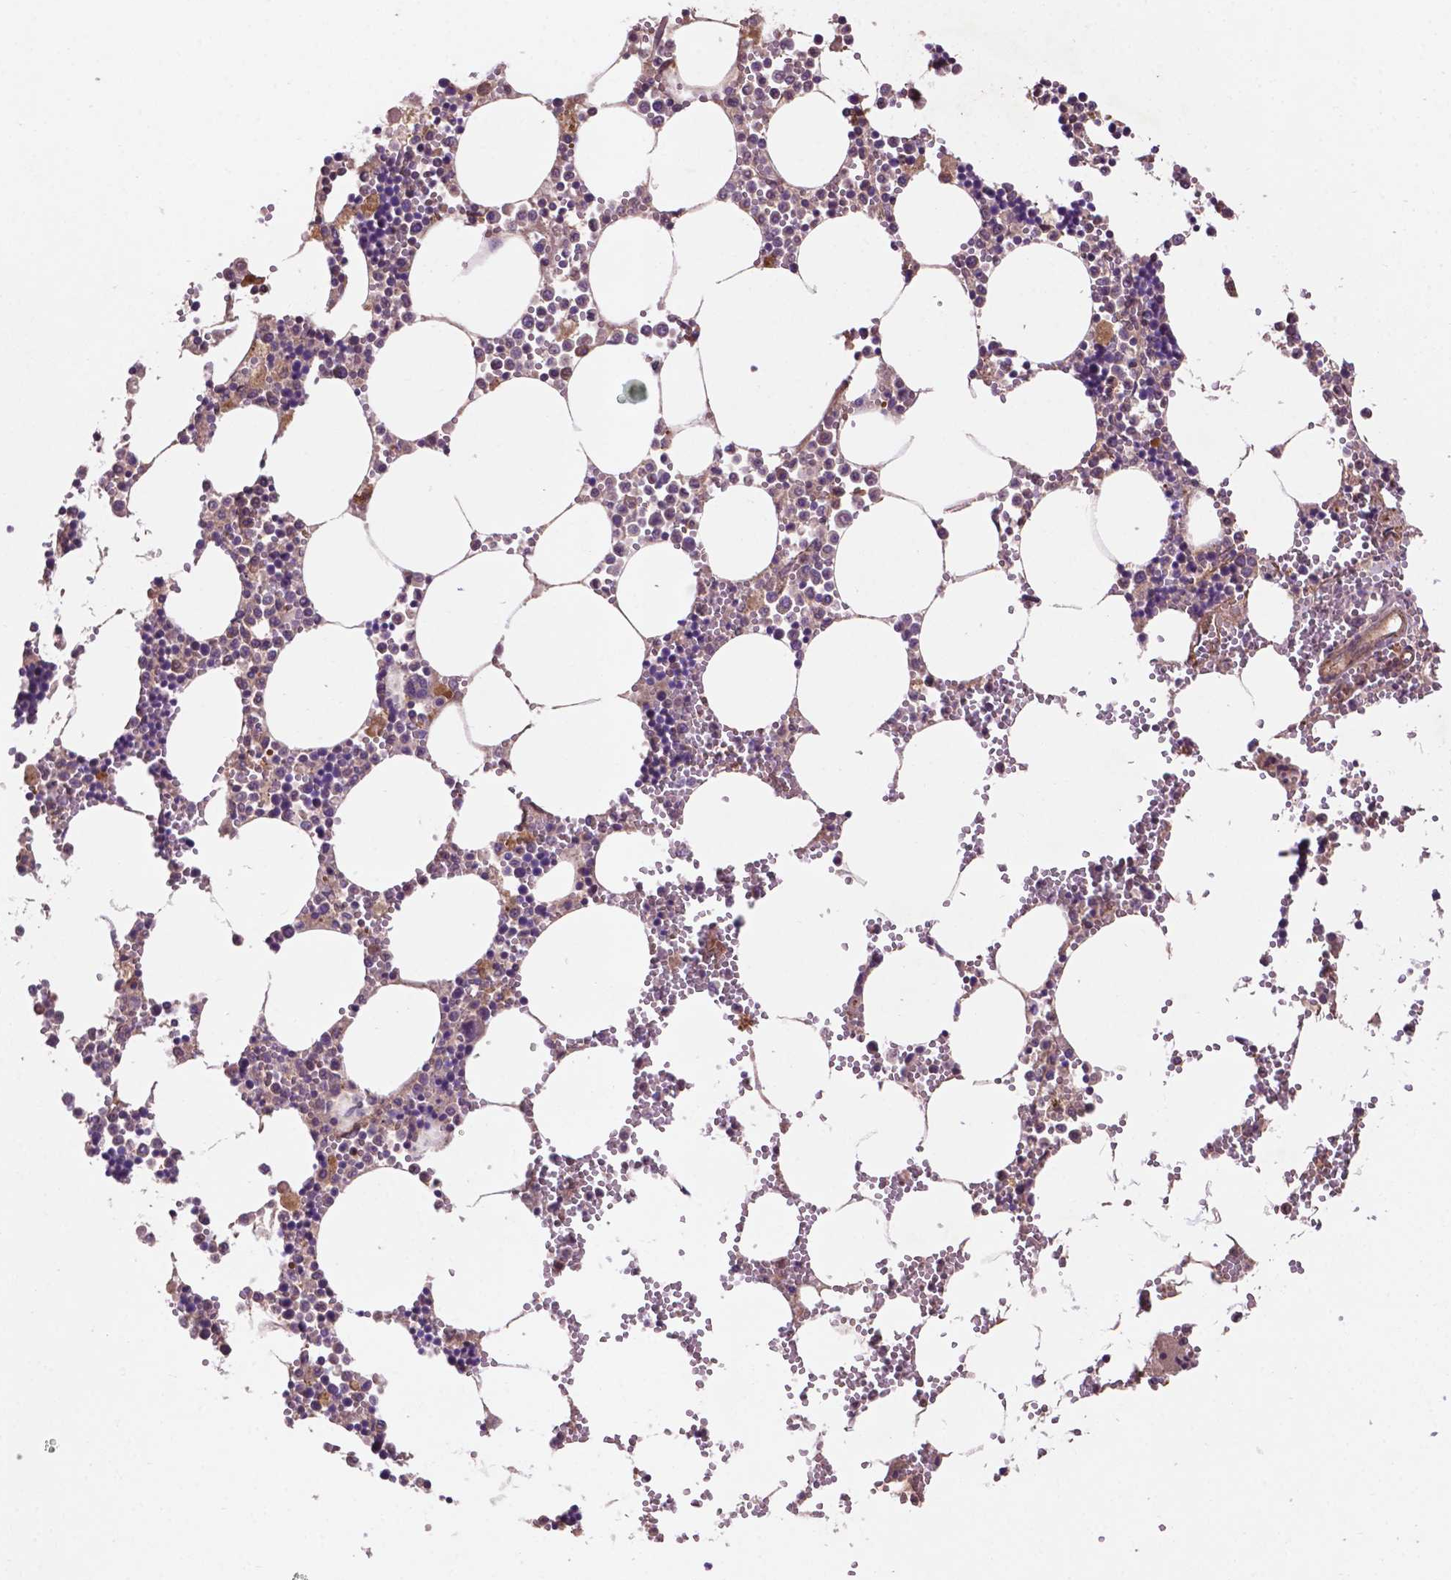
{"staining": {"intensity": "weak", "quantity": "25%-75%", "location": "cytoplasmic/membranous"}, "tissue": "bone marrow", "cell_type": "Hematopoietic cells", "image_type": "normal", "snomed": [{"axis": "morphology", "description": "Normal tissue, NOS"}, {"axis": "topography", "description": "Bone marrow"}], "caption": "Weak cytoplasmic/membranous protein staining is seen in about 25%-75% of hematopoietic cells in bone marrow. The protein of interest is shown in brown color, while the nuclei are stained blue.", "gene": "GJA9", "patient": {"sex": "male", "age": 54}}